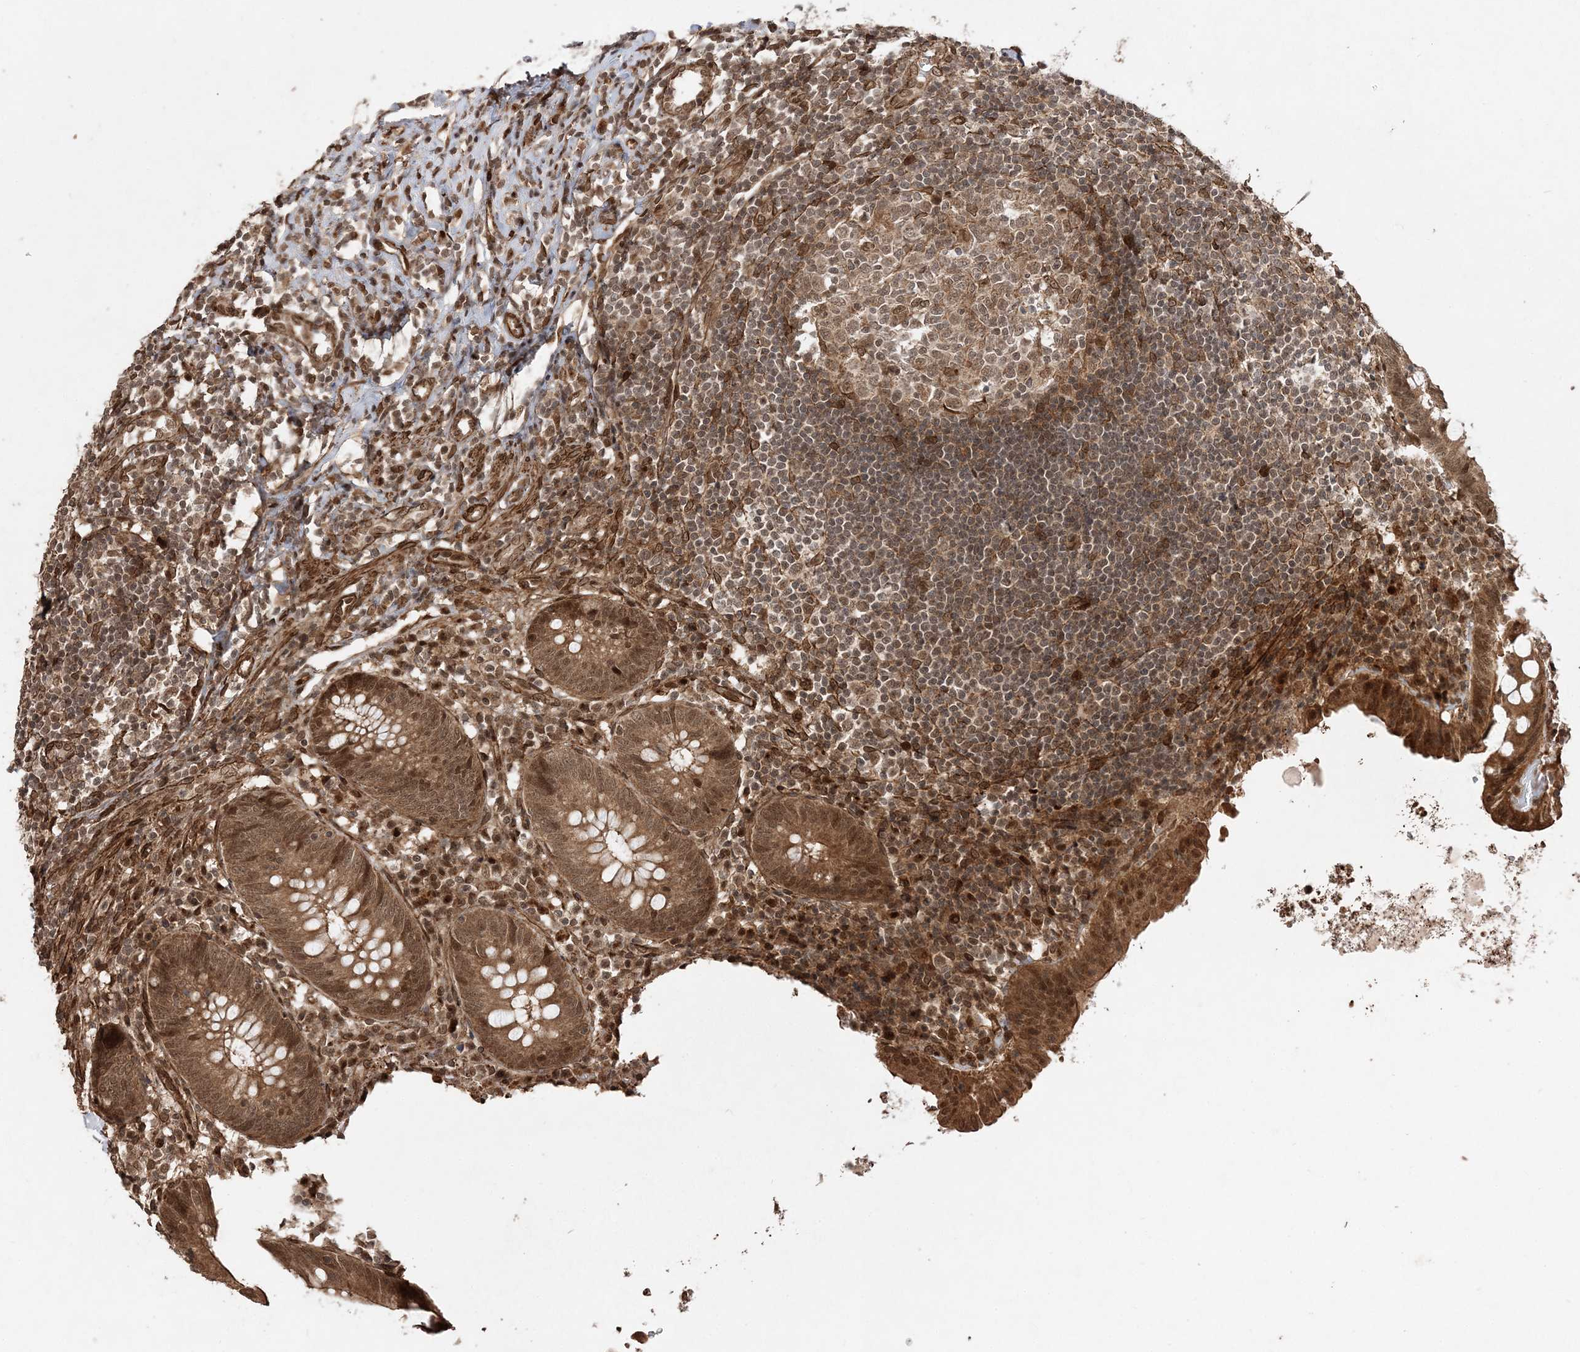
{"staining": {"intensity": "moderate", "quantity": ">75%", "location": "cytoplasmic/membranous,nuclear"}, "tissue": "appendix", "cell_type": "Glandular cells", "image_type": "normal", "snomed": [{"axis": "morphology", "description": "Normal tissue, NOS"}, {"axis": "topography", "description": "Appendix"}], "caption": "IHC photomicrograph of unremarkable appendix: appendix stained using immunohistochemistry reveals medium levels of moderate protein expression localized specifically in the cytoplasmic/membranous,nuclear of glandular cells, appearing as a cytoplasmic/membranous,nuclear brown color.", "gene": "ETAA1", "patient": {"sex": "female", "age": 54}}